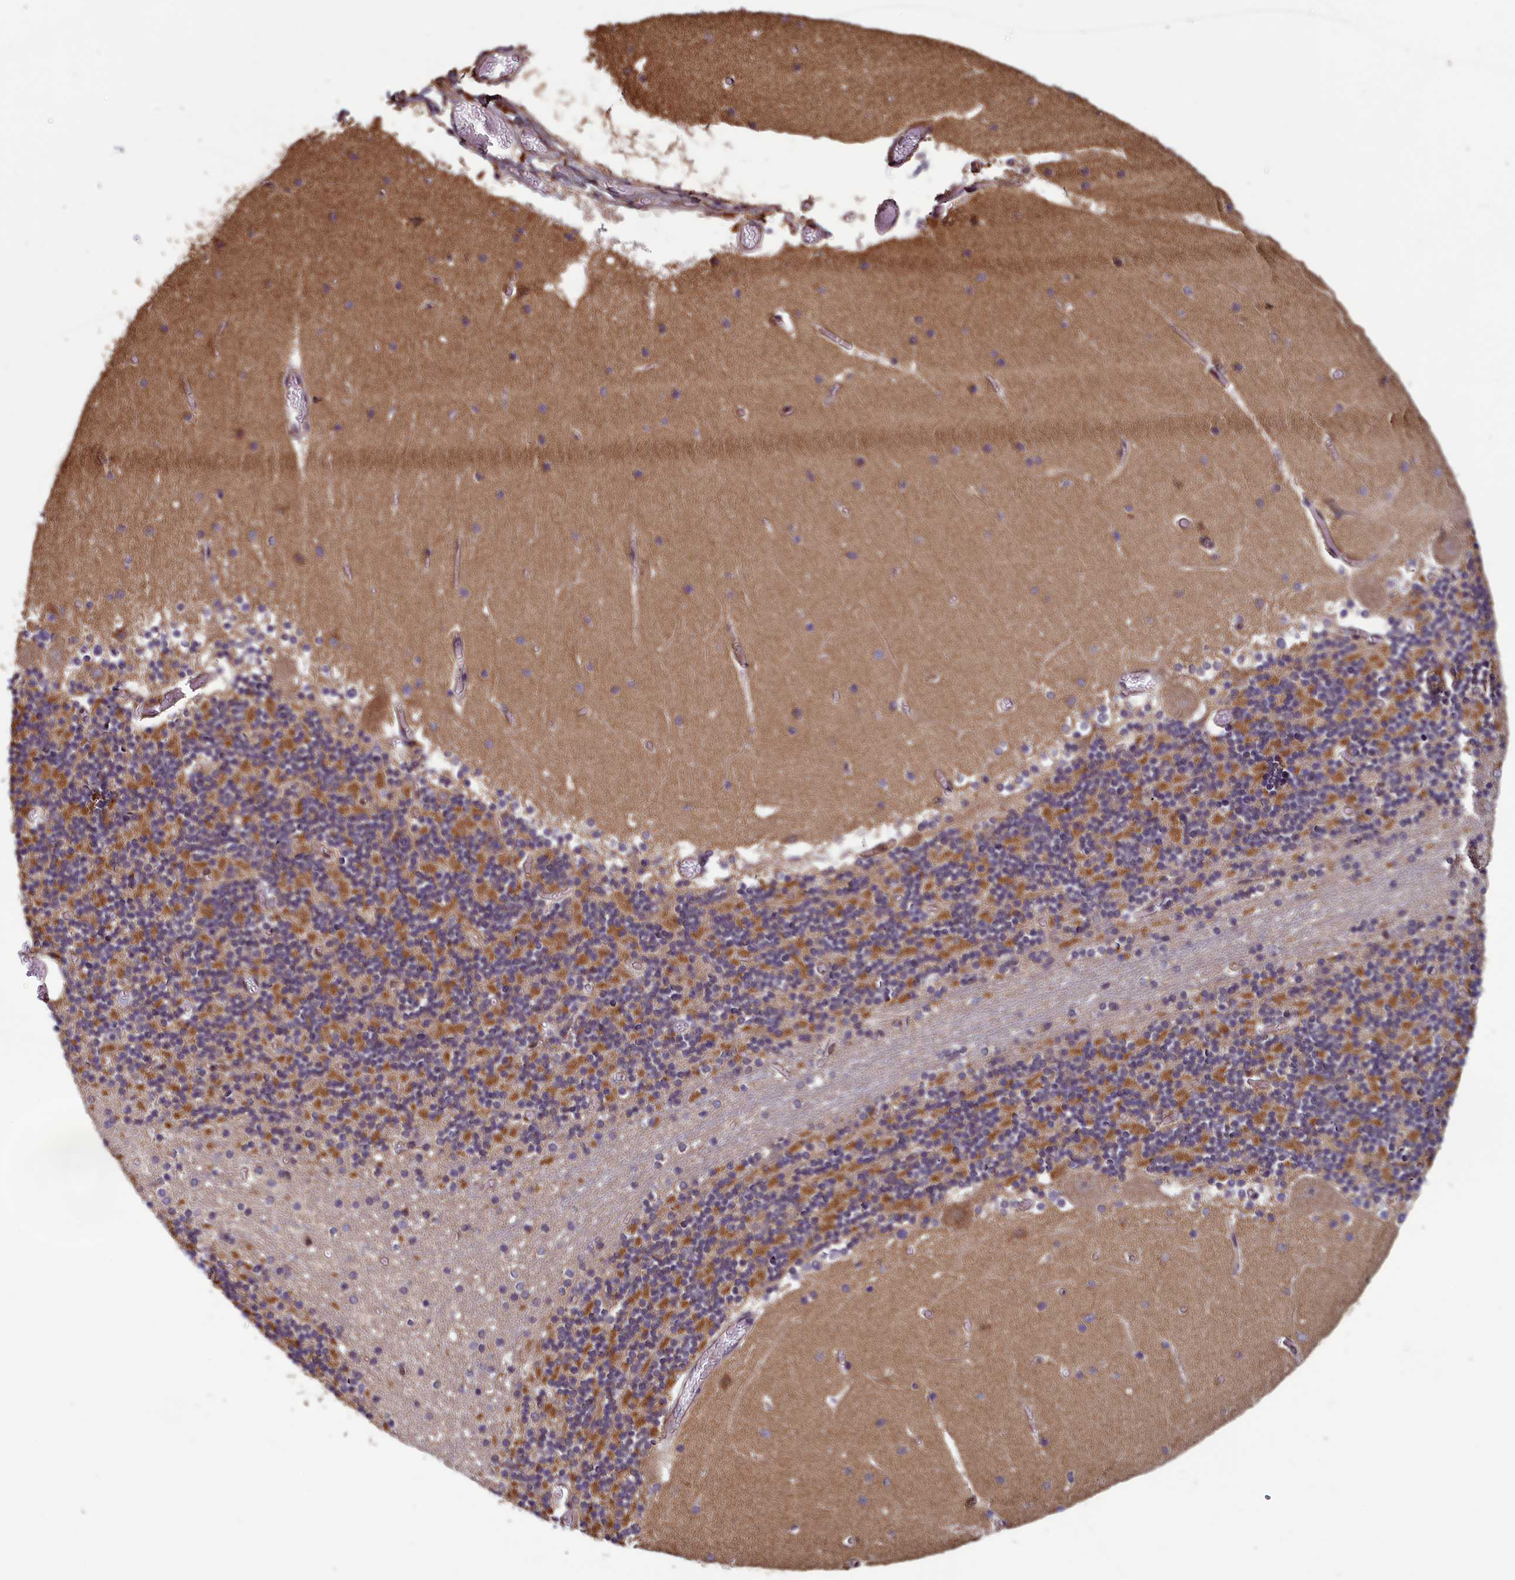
{"staining": {"intensity": "moderate", "quantity": "25%-75%", "location": "cytoplasmic/membranous"}, "tissue": "cerebellum", "cell_type": "Cells in granular layer", "image_type": "normal", "snomed": [{"axis": "morphology", "description": "Normal tissue, NOS"}, {"axis": "topography", "description": "Cerebellum"}], "caption": "Immunohistochemical staining of unremarkable cerebellum demonstrates moderate cytoplasmic/membranous protein expression in approximately 25%-75% of cells in granular layer.", "gene": "CCDC15", "patient": {"sex": "female", "age": 28}}